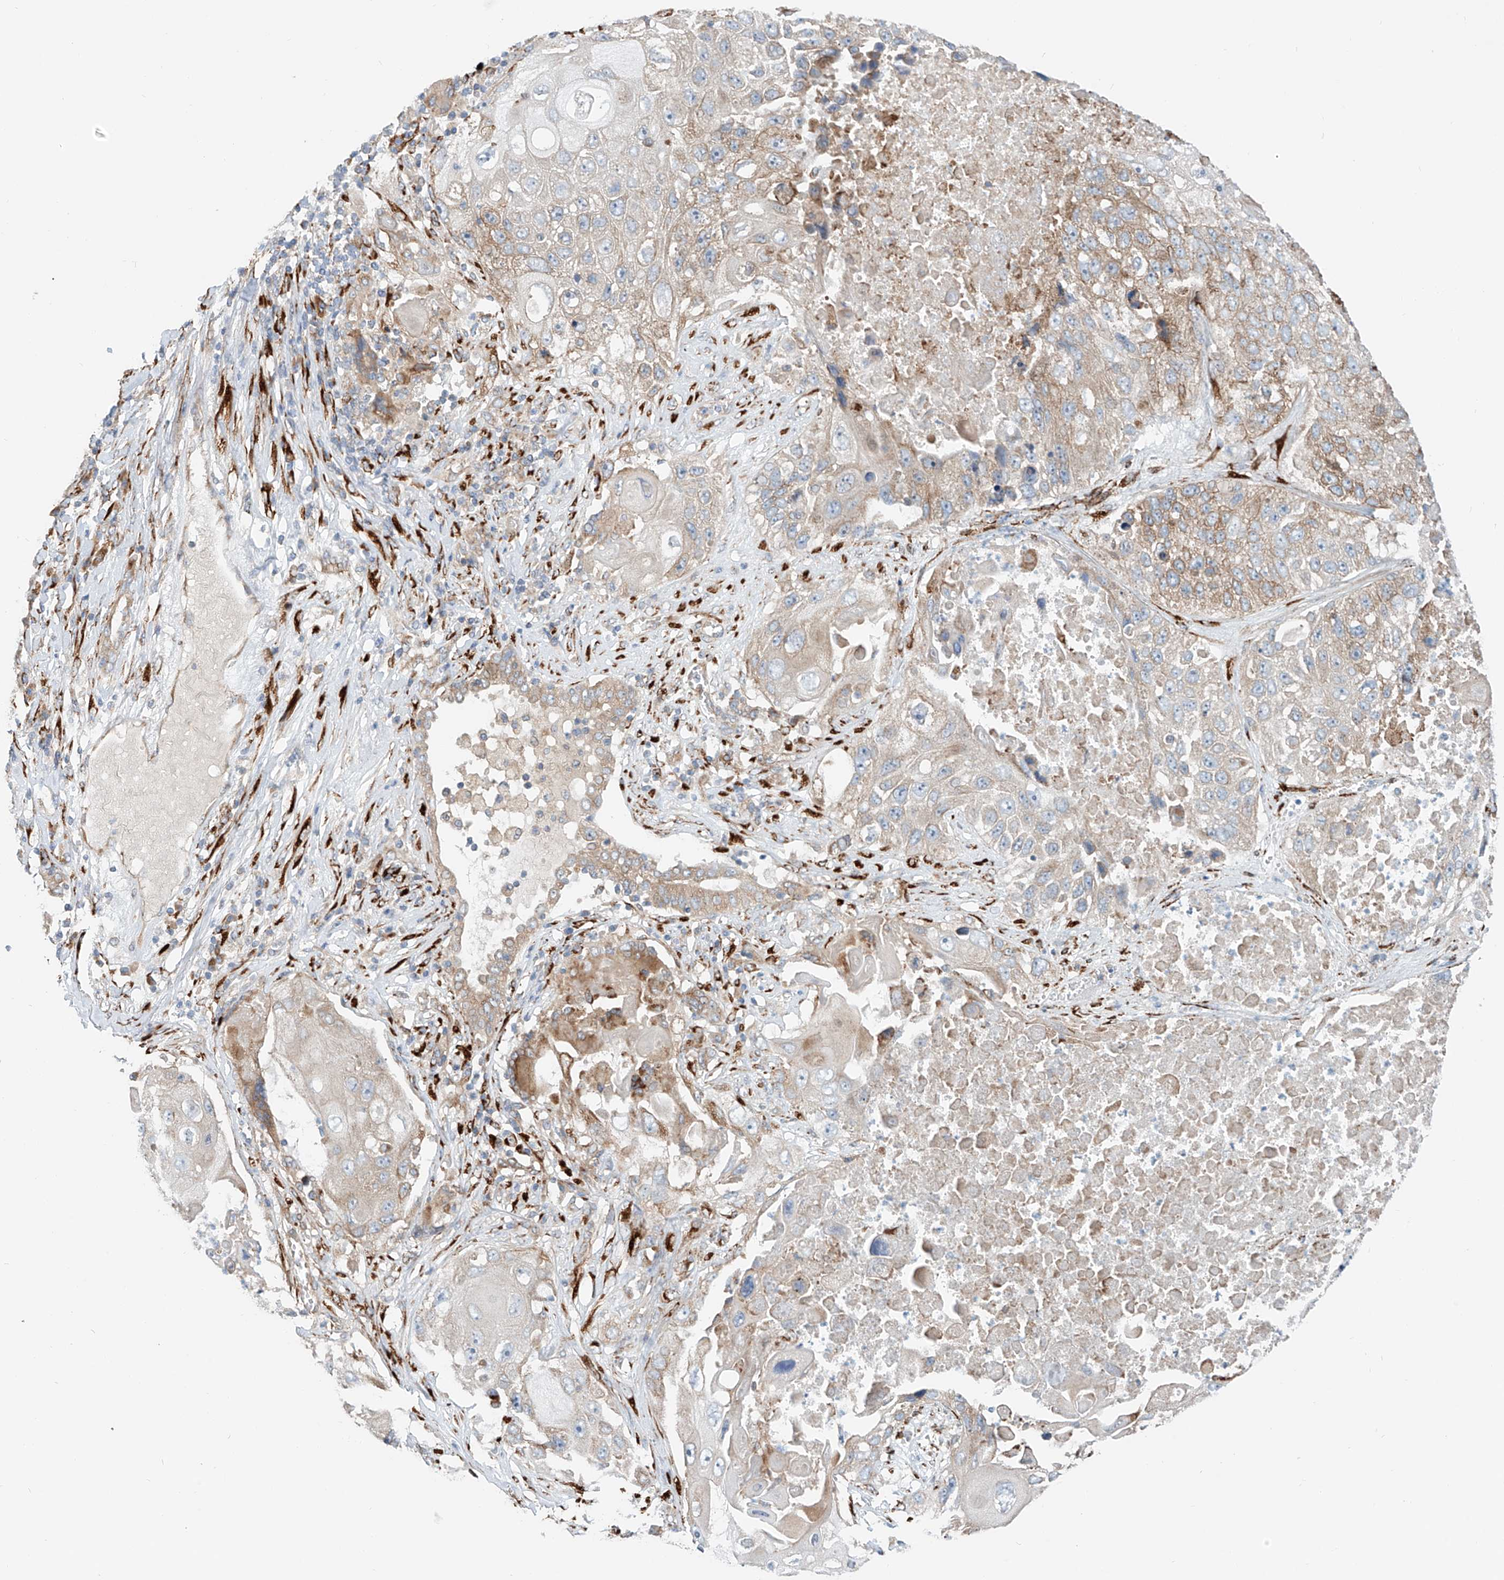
{"staining": {"intensity": "moderate", "quantity": "<25%", "location": "cytoplasmic/membranous"}, "tissue": "lung cancer", "cell_type": "Tumor cells", "image_type": "cancer", "snomed": [{"axis": "morphology", "description": "Squamous cell carcinoma, NOS"}, {"axis": "topography", "description": "Lung"}], "caption": "This photomicrograph shows lung cancer (squamous cell carcinoma) stained with immunohistochemistry to label a protein in brown. The cytoplasmic/membranous of tumor cells show moderate positivity for the protein. Nuclei are counter-stained blue.", "gene": "SNAP29", "patient": {"sex": "male", "age": 61}}